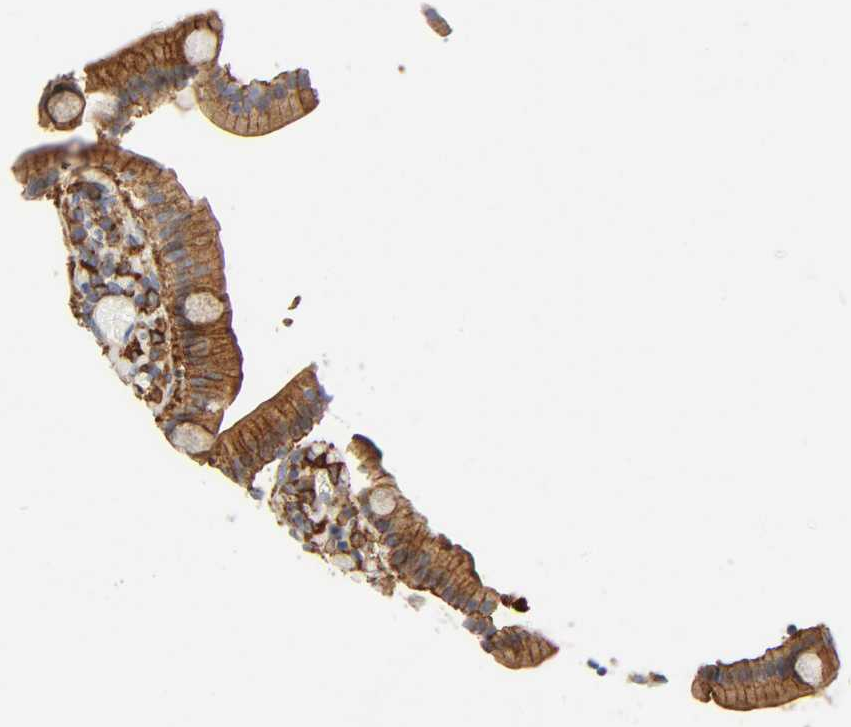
{"staining": {"intensity": "moderate", "quantity": ">75%", "location": "cytoplasmic/membranous"}, "tissue": "duodenum", "cell_type": "Glandular cells", "image_type": "normal", "snomed": [{"axis": "morphology", "description": "Normal tissue, NOS"}, {"axis": "topography", "description": "Duodenum"}], "caption": "Immunohistochemistry image of unremarkable human duodenum stained for a protein (brown), which shows medium levels of moderate cytoplasmic/membranous expression in approximately >75% of glandular cells.", "gene": "LYN", "patient": {"sex": "female", "age": 53}}